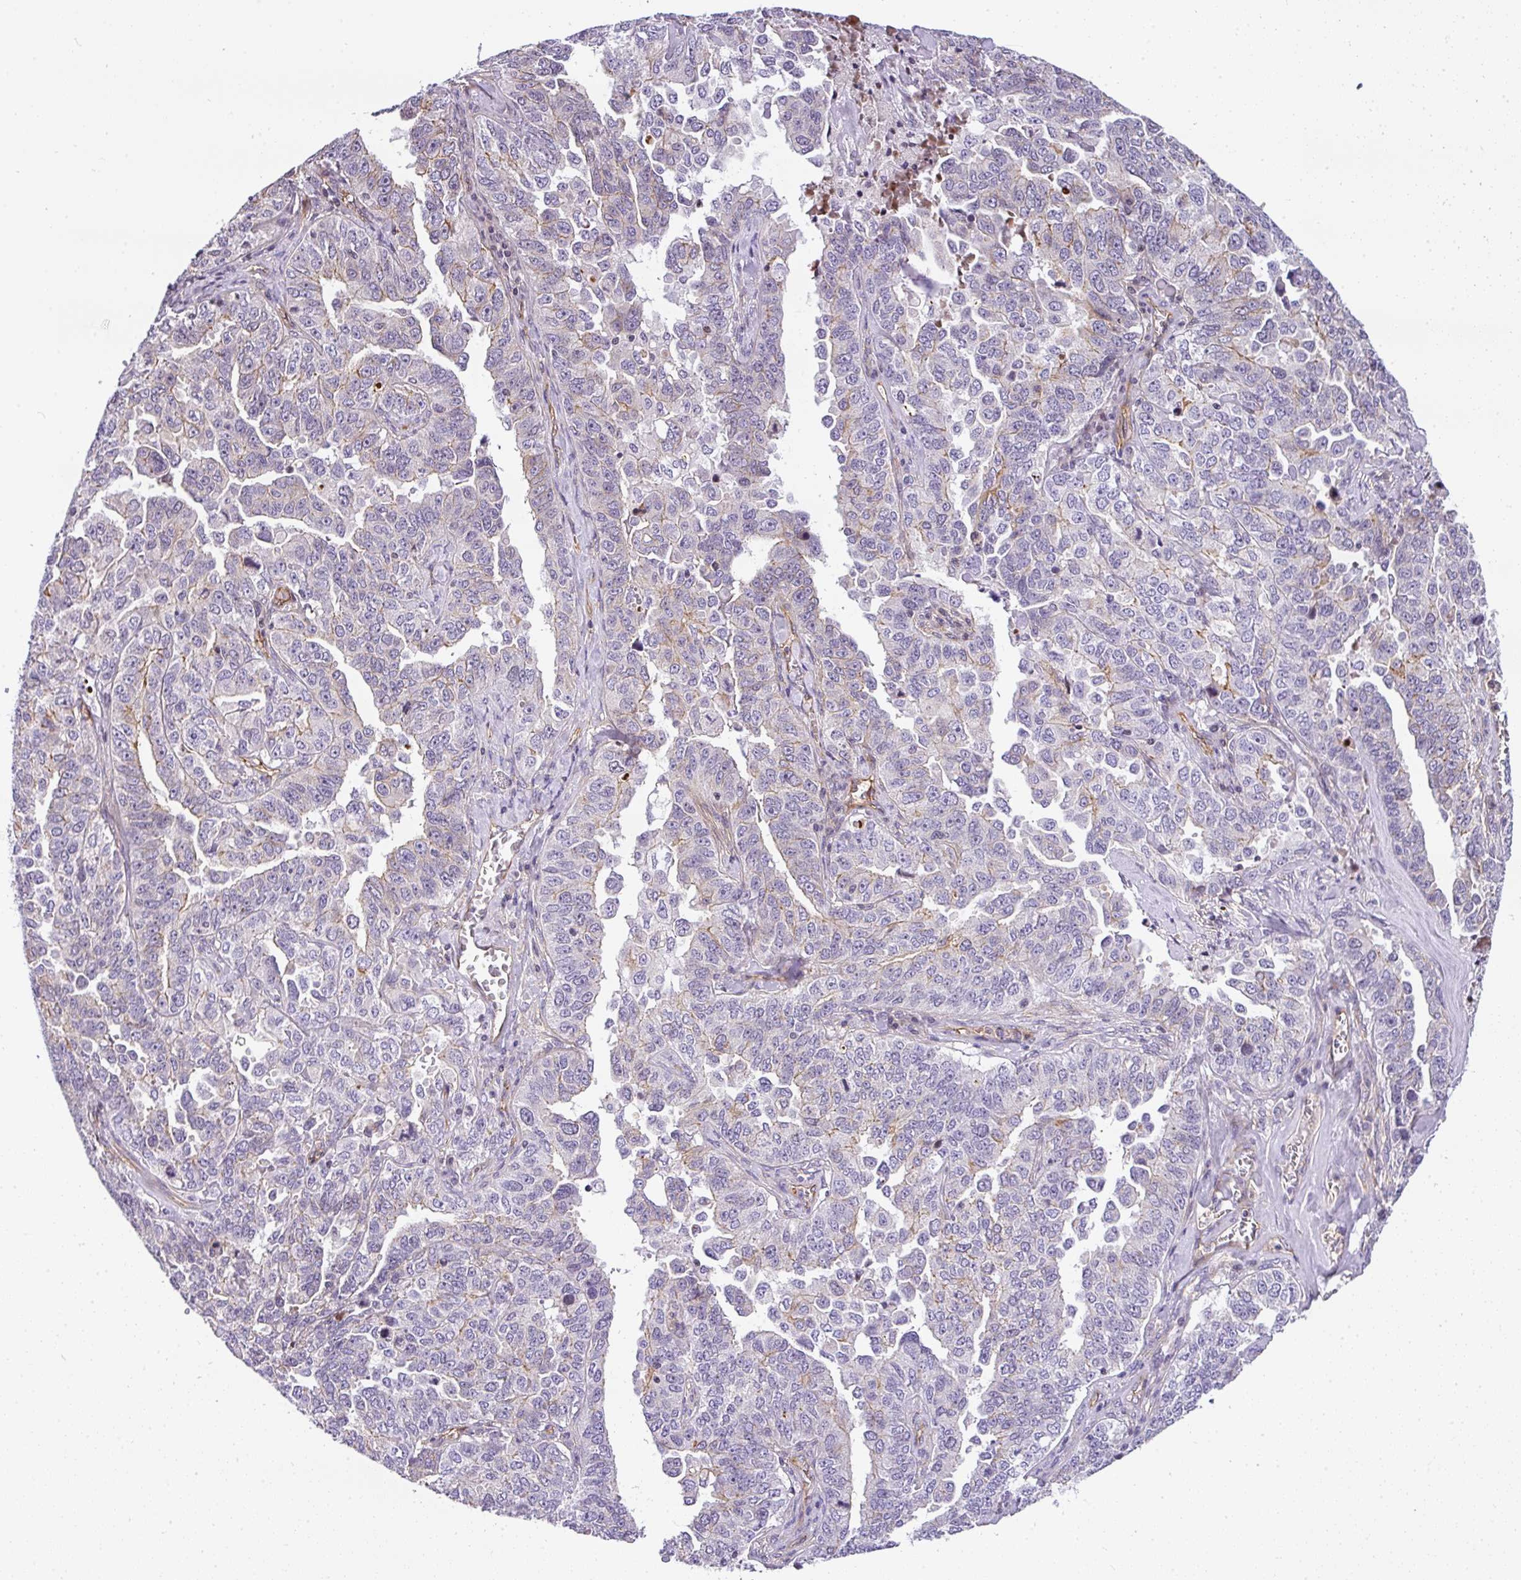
{"staining": {"intensity": "negative", "quantity": "none", "location": "none"}, "tissue": "ovarian cancer", "cell_type": "Tumor cells", "image_type": "cancer", "snomed": [{"axis": "morphology", "description": "Carcinoma, endometroid"}, {"axis": "topography", "description": "Ovary"}], "caption": "There is no significant expression in tumor cells of ovarian cancer (endometroid carcinoma).", "gene": "OR11H4", "patient": {"sex": "female", "age": 62}}